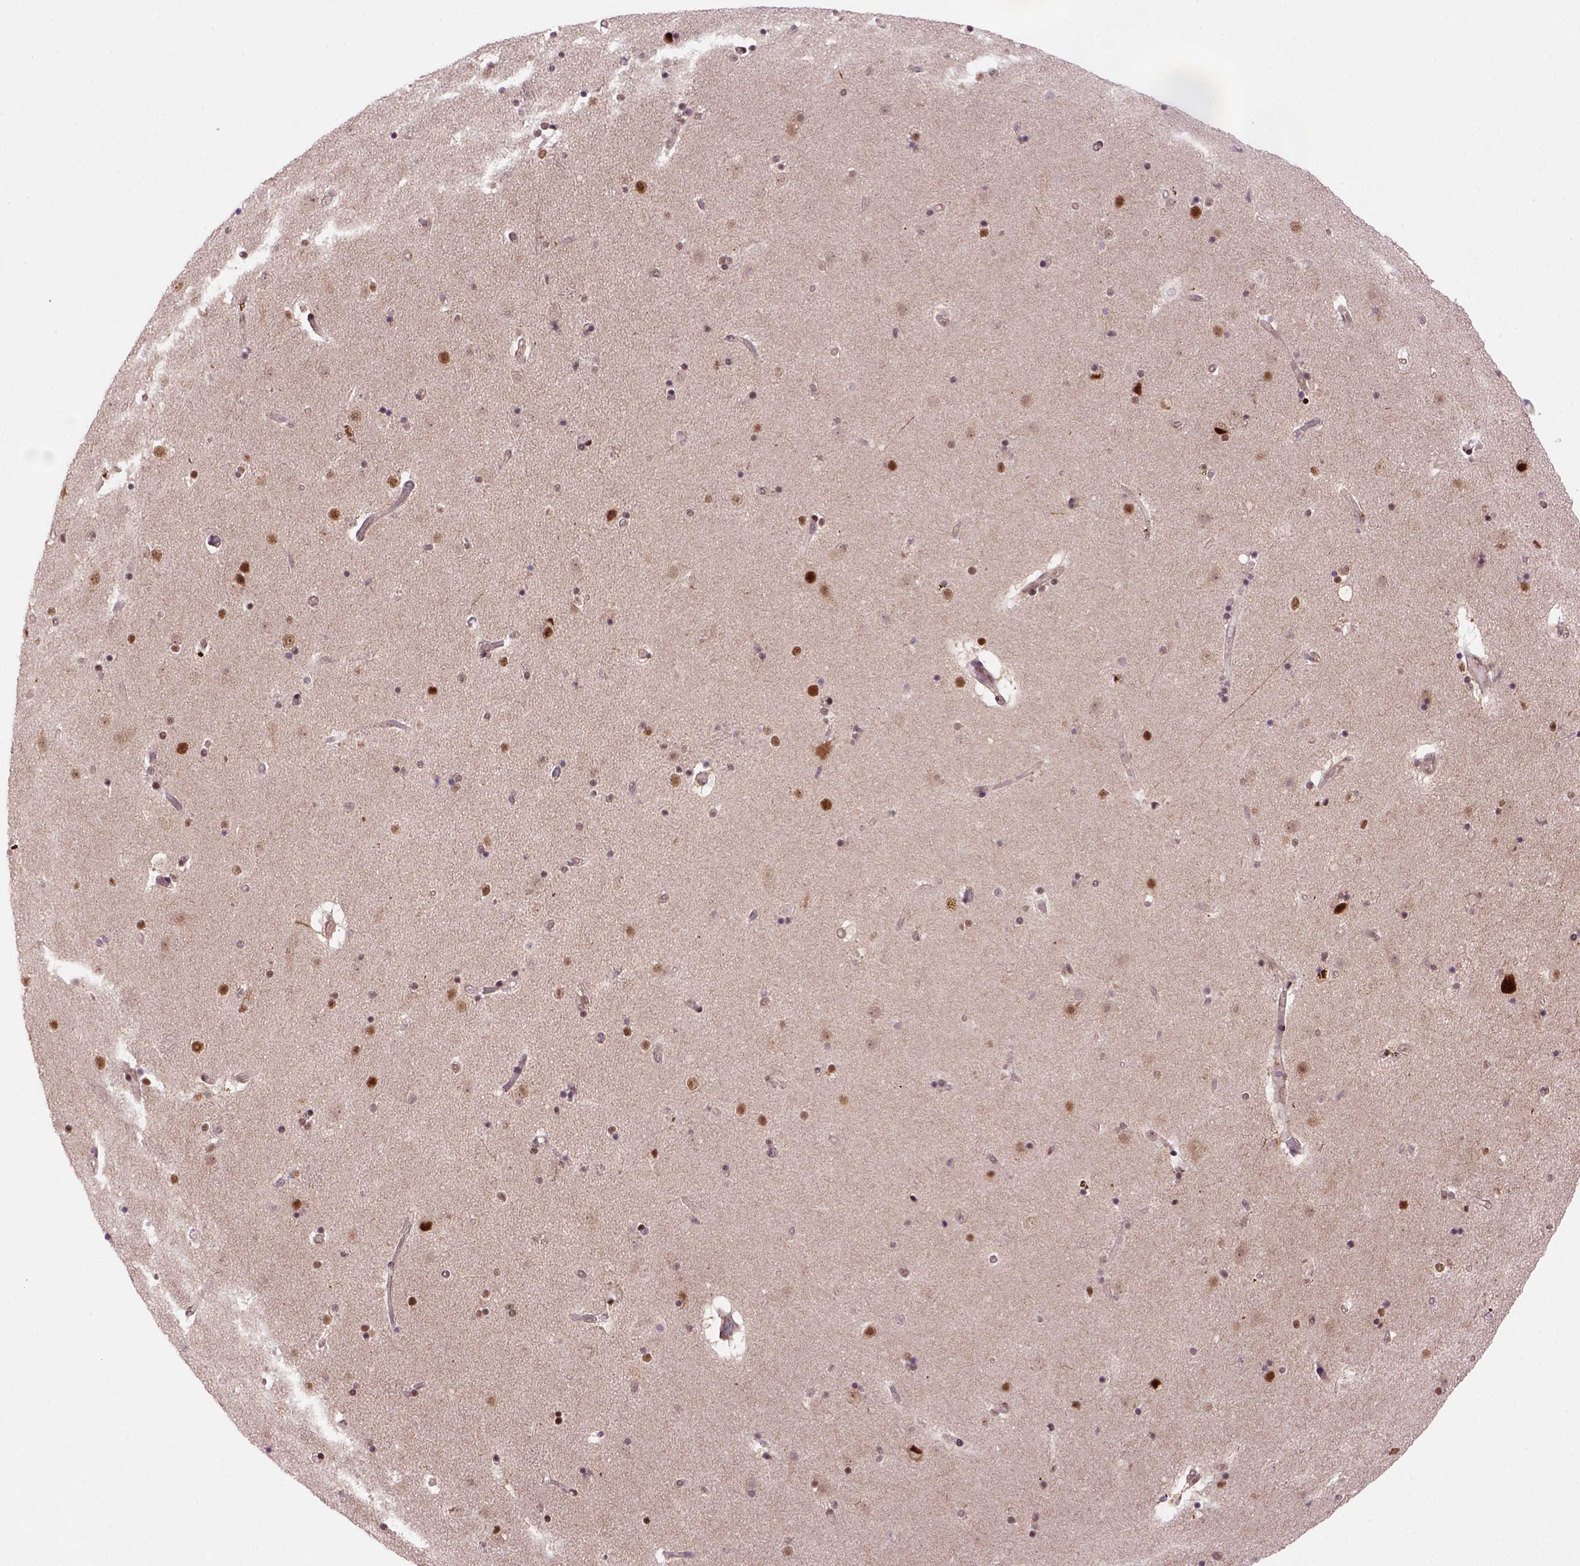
{"staining": {"intensity": "moderate", "quantity": "<25%", "location": "cytoplasmic/membranous,nuclear"}, "tissue": "caudate", "cell_type": "Glial cells", "image_type": "normal", "snomed": [{"axis": "morphology", "description": "Normal tissue, NOS"}, {"axis": "topography", "description": "Lateral ventricle wall"}], "caption": "Immunohistochemical staining of benign human caudate exhibits <25% levels of moderate cytoplasmic/membranous,nuclear protein staining in about <25% of glial cells.", "gene": "PSMC2", "patient": {"sex": "female", "age": 71}}